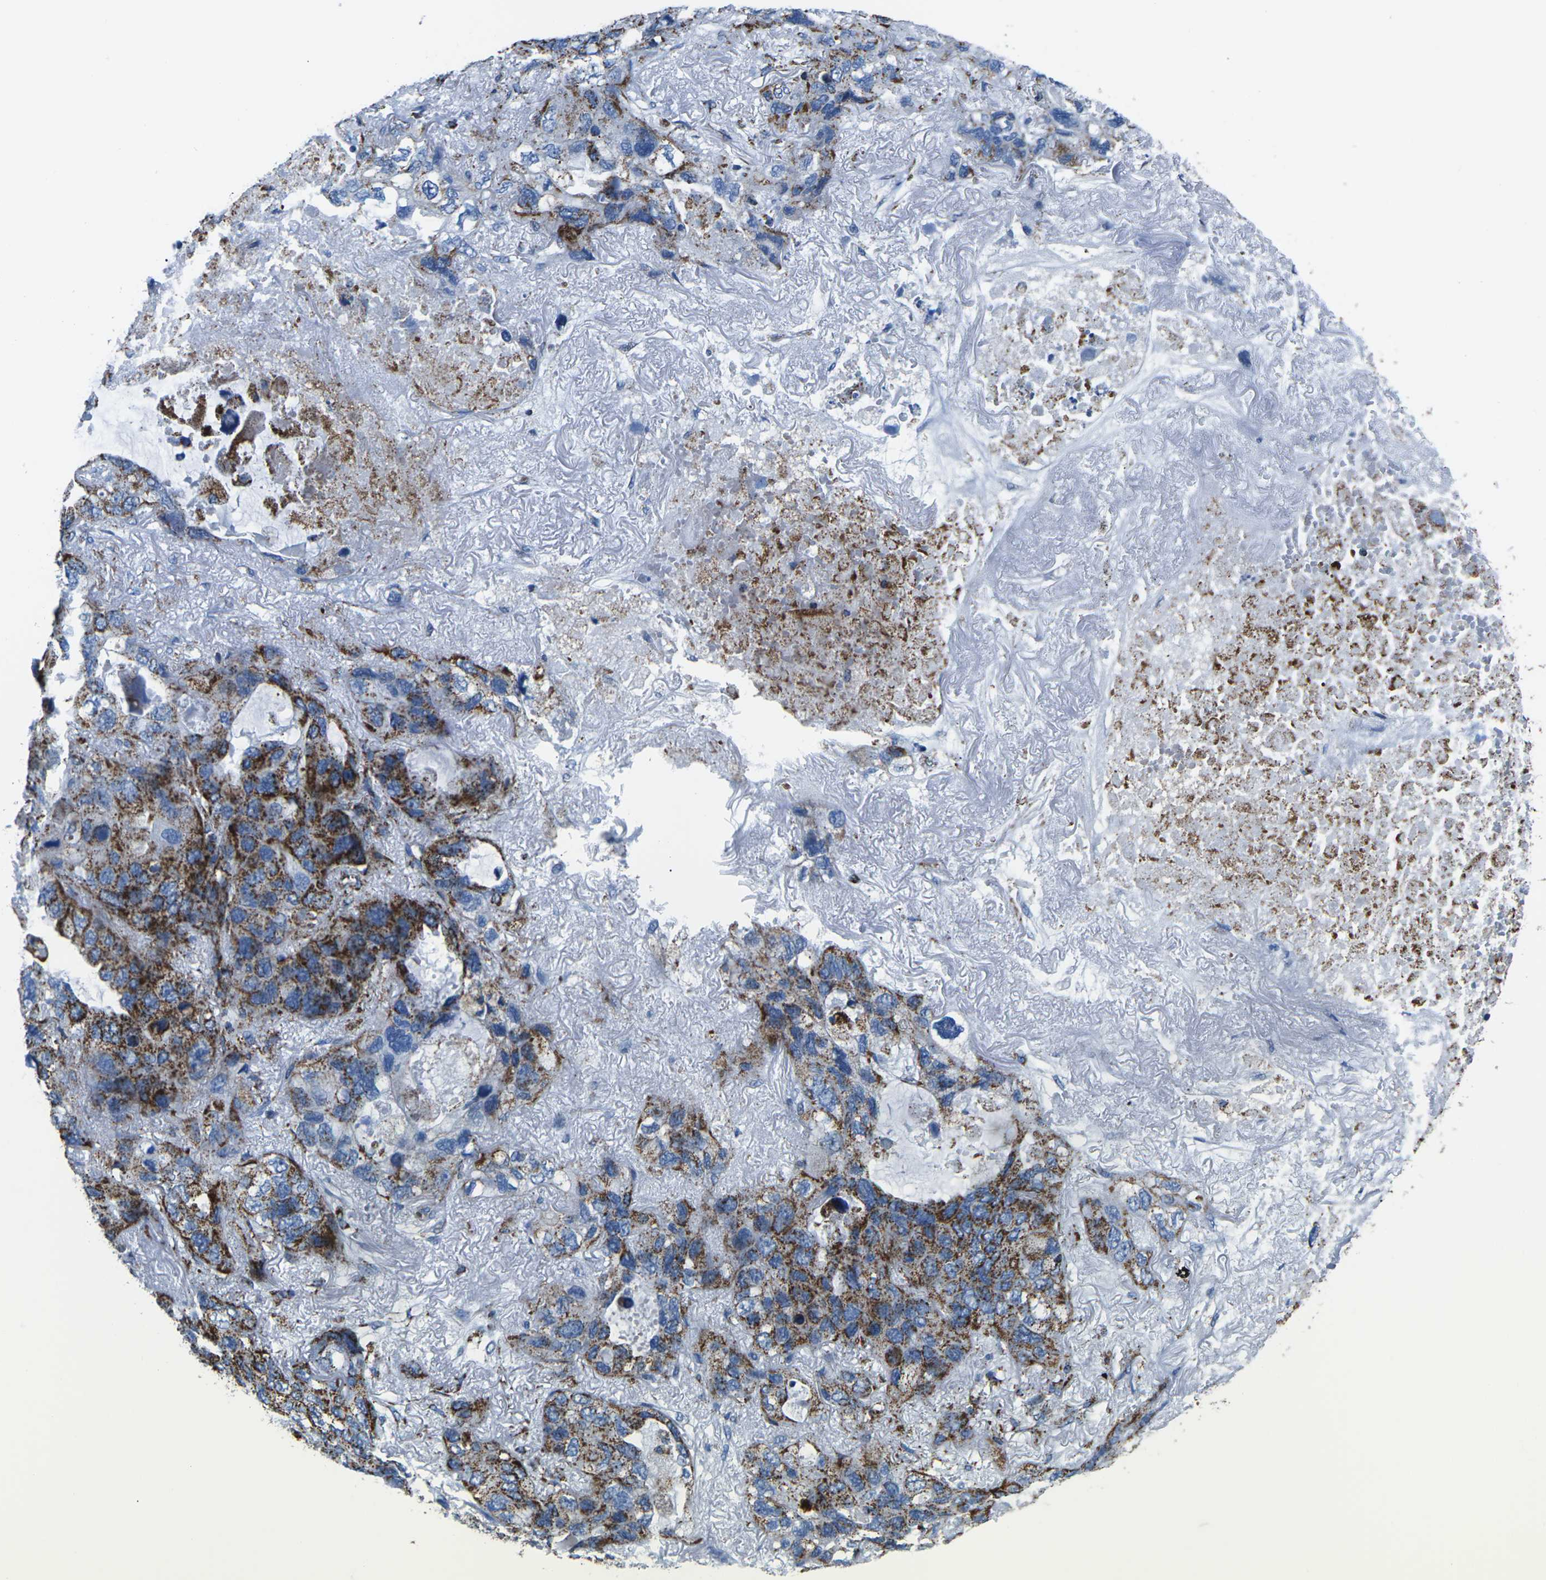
{"staining": {"intensity": "strong", "quantity": "25%-75%", "location": "cytoplasmic/membranous"}, "tissue": "lung cancer", "cell_type": "Tumor cells", "image_type": "cancer", "snomed": [{"axis": "morphology", "description": "Squamous cell carcinoma, NOS"}, {"axis": "topography", "description": "Lung"}], "caption": "Immunohistochemical staining of human squamous cell carcinoma (lung) reveals high levels of strong cytoplasmic/membranous staining in about 25%-75% of tumor cells. (DAB IHC, brown staining for protein, blue staining for nuclei).", "gene": "MT-CO2", "patient": {"sex": "female", "age": 73}}